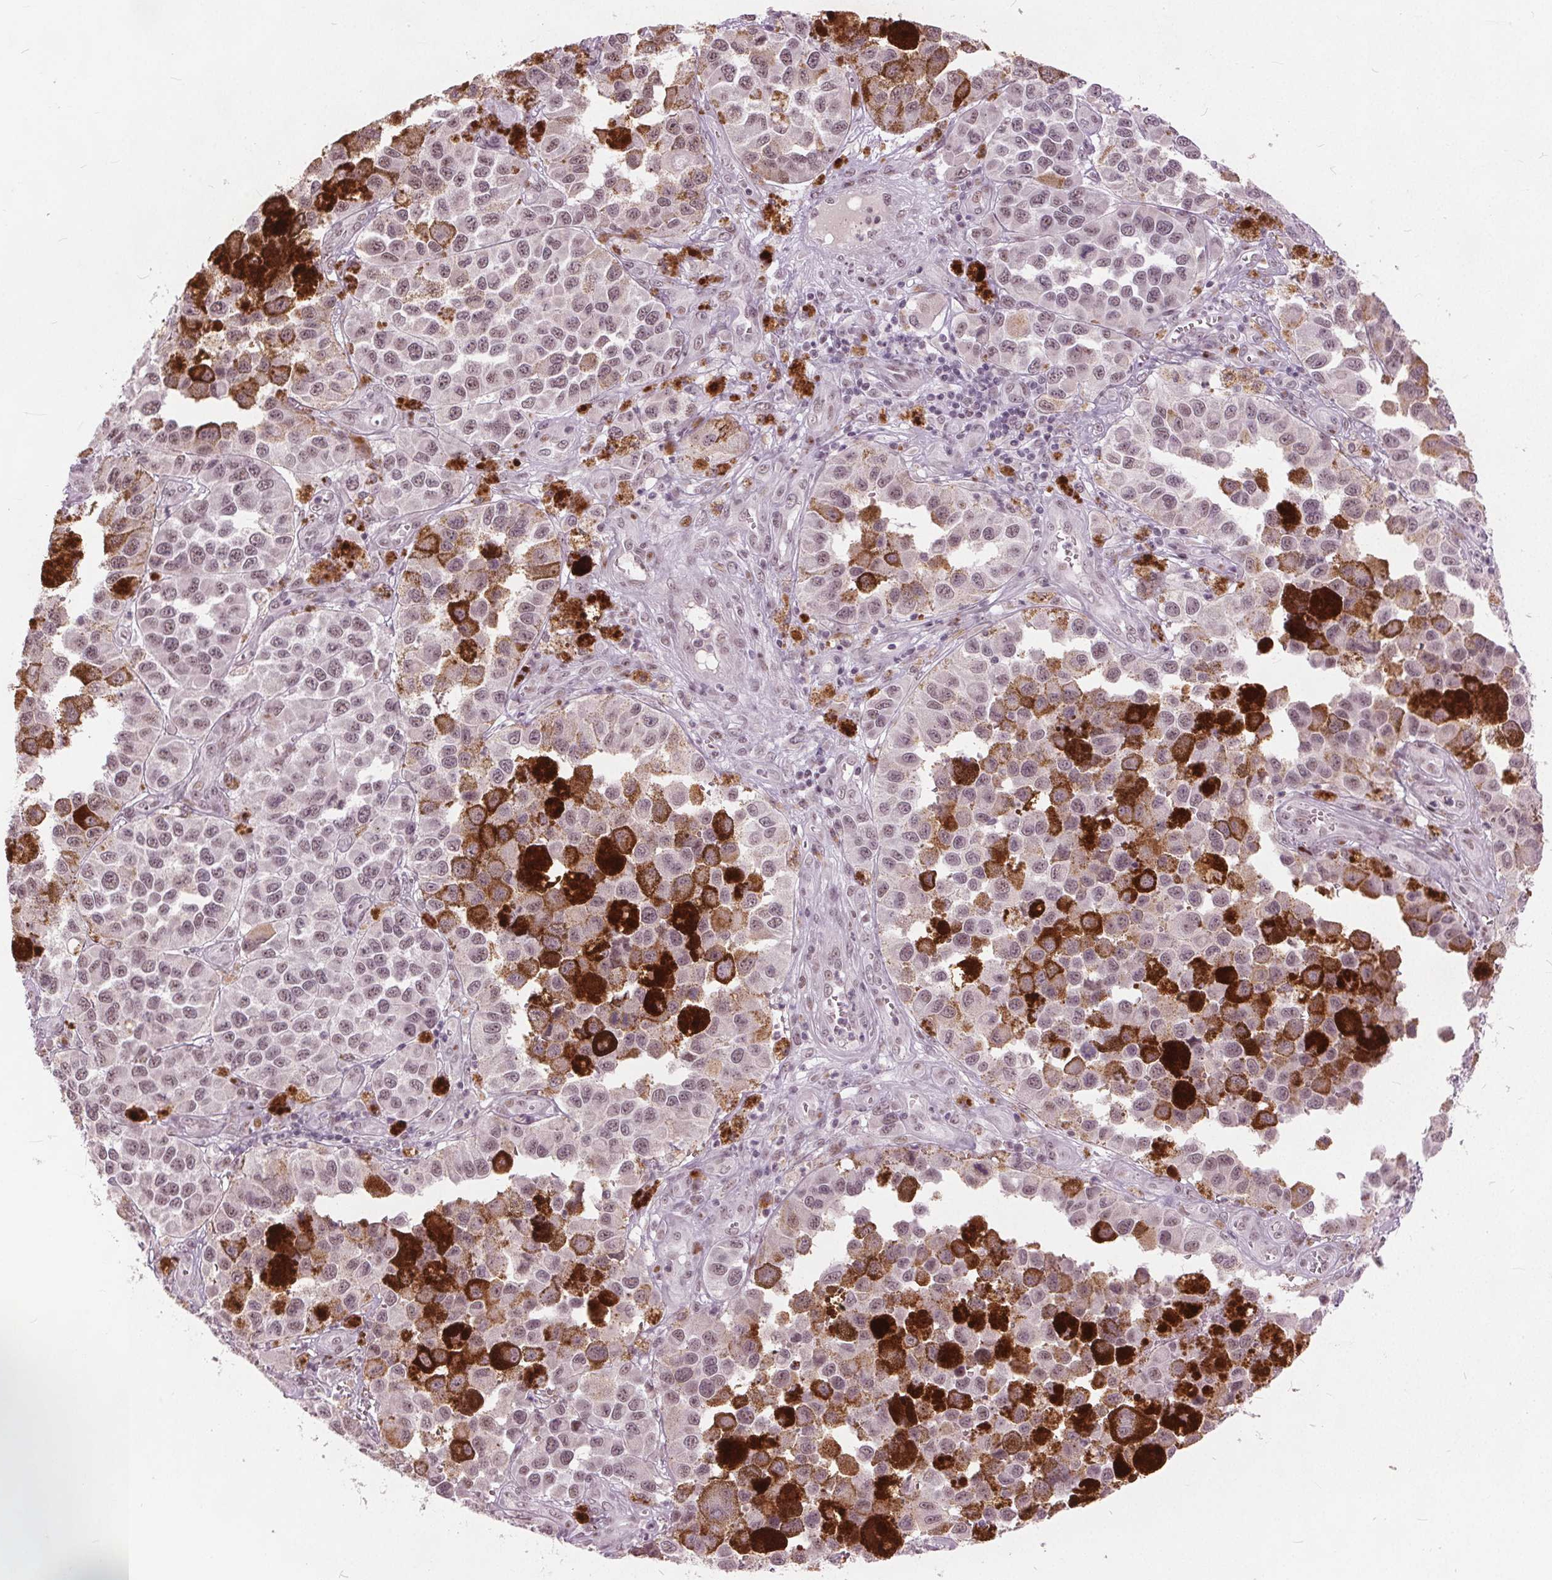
{"staining": {"intensity": "moderate", "quantity": "25%-75%", "location": "nuclear"}, "tissue": "melanoma", "cell_type": "Tumor cells", "image_type": "cancer", "snomed": [{"axis": "morphology", "description": "Malignant melanoma, NOS"}, {"axis": "topography", "description": "Skin"}], "caption": "Melanoma was stained to show a protein in brown. There is medium levels of moderate nuclear positivity in about 25%-75% of tumor cells. The protein is shown in brown color, while the nuclei are stained blue.", "gene": "TTC34", "patient": {"sex": "female", "age": 58}}